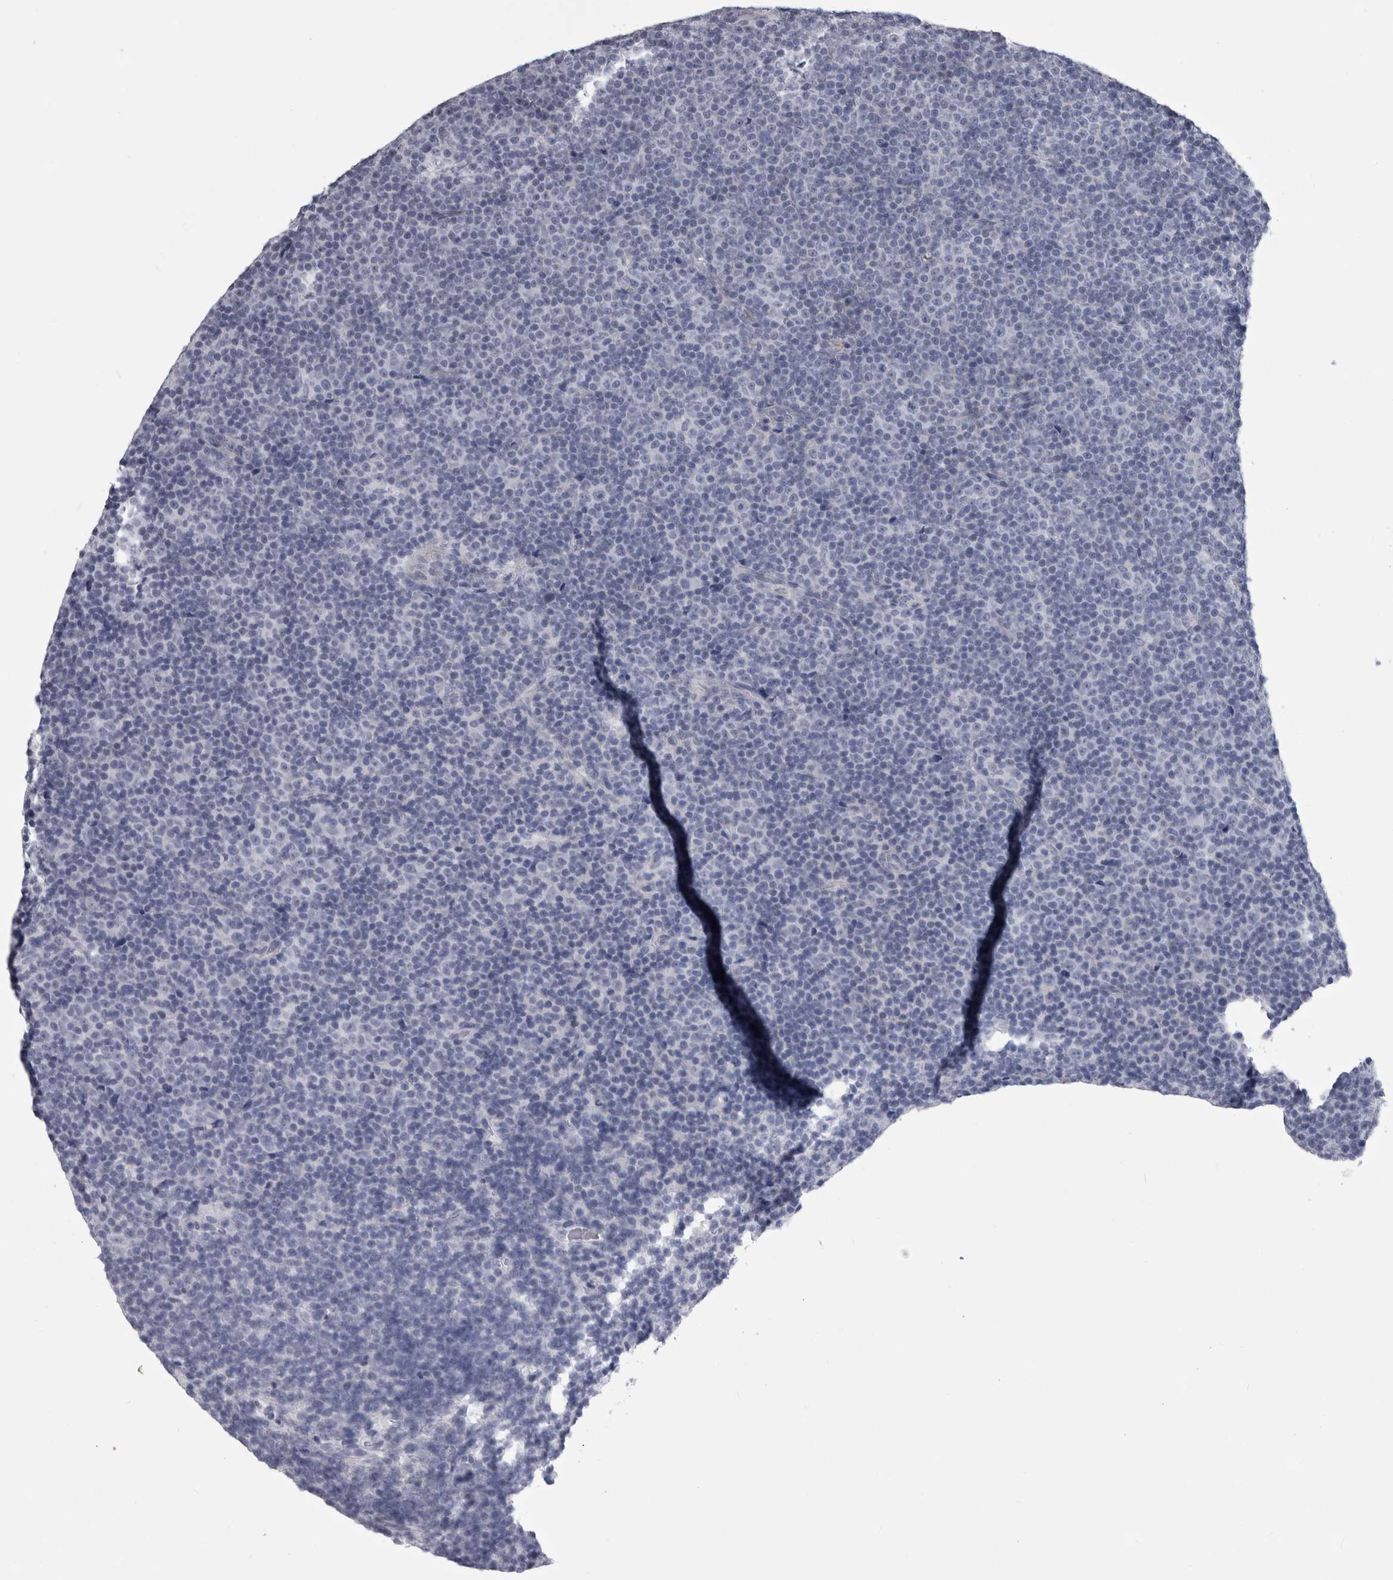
{"staining": {"intensity": "negative", "quantity": "none", "location": "none"}, "tissue": "lymphoma", "cell_type": "Tumor cells", "image_type": "cancer", "snomed": [{"axis": "morphology", "description": "Malignant lymphoma, non-Hodgkin's type, Low grade"}, {"axis": "topography", "description": "Lymph node"}], "caption": "Immunohistochemistry (IHC) photomicrograph of neoplastic tissue: human lymphoma stained with DAB exhibits no significant protein staining in tumor cells. The staining was performed using DAB (3,3'-diaminobenzidine) to visualize the protein expression in brown, while the nuclei were stained in blue with hematoxylin (Magnification: 20x).", "gene": "ALDH8A1", "patient": {"sex": "female", "age": 67}}